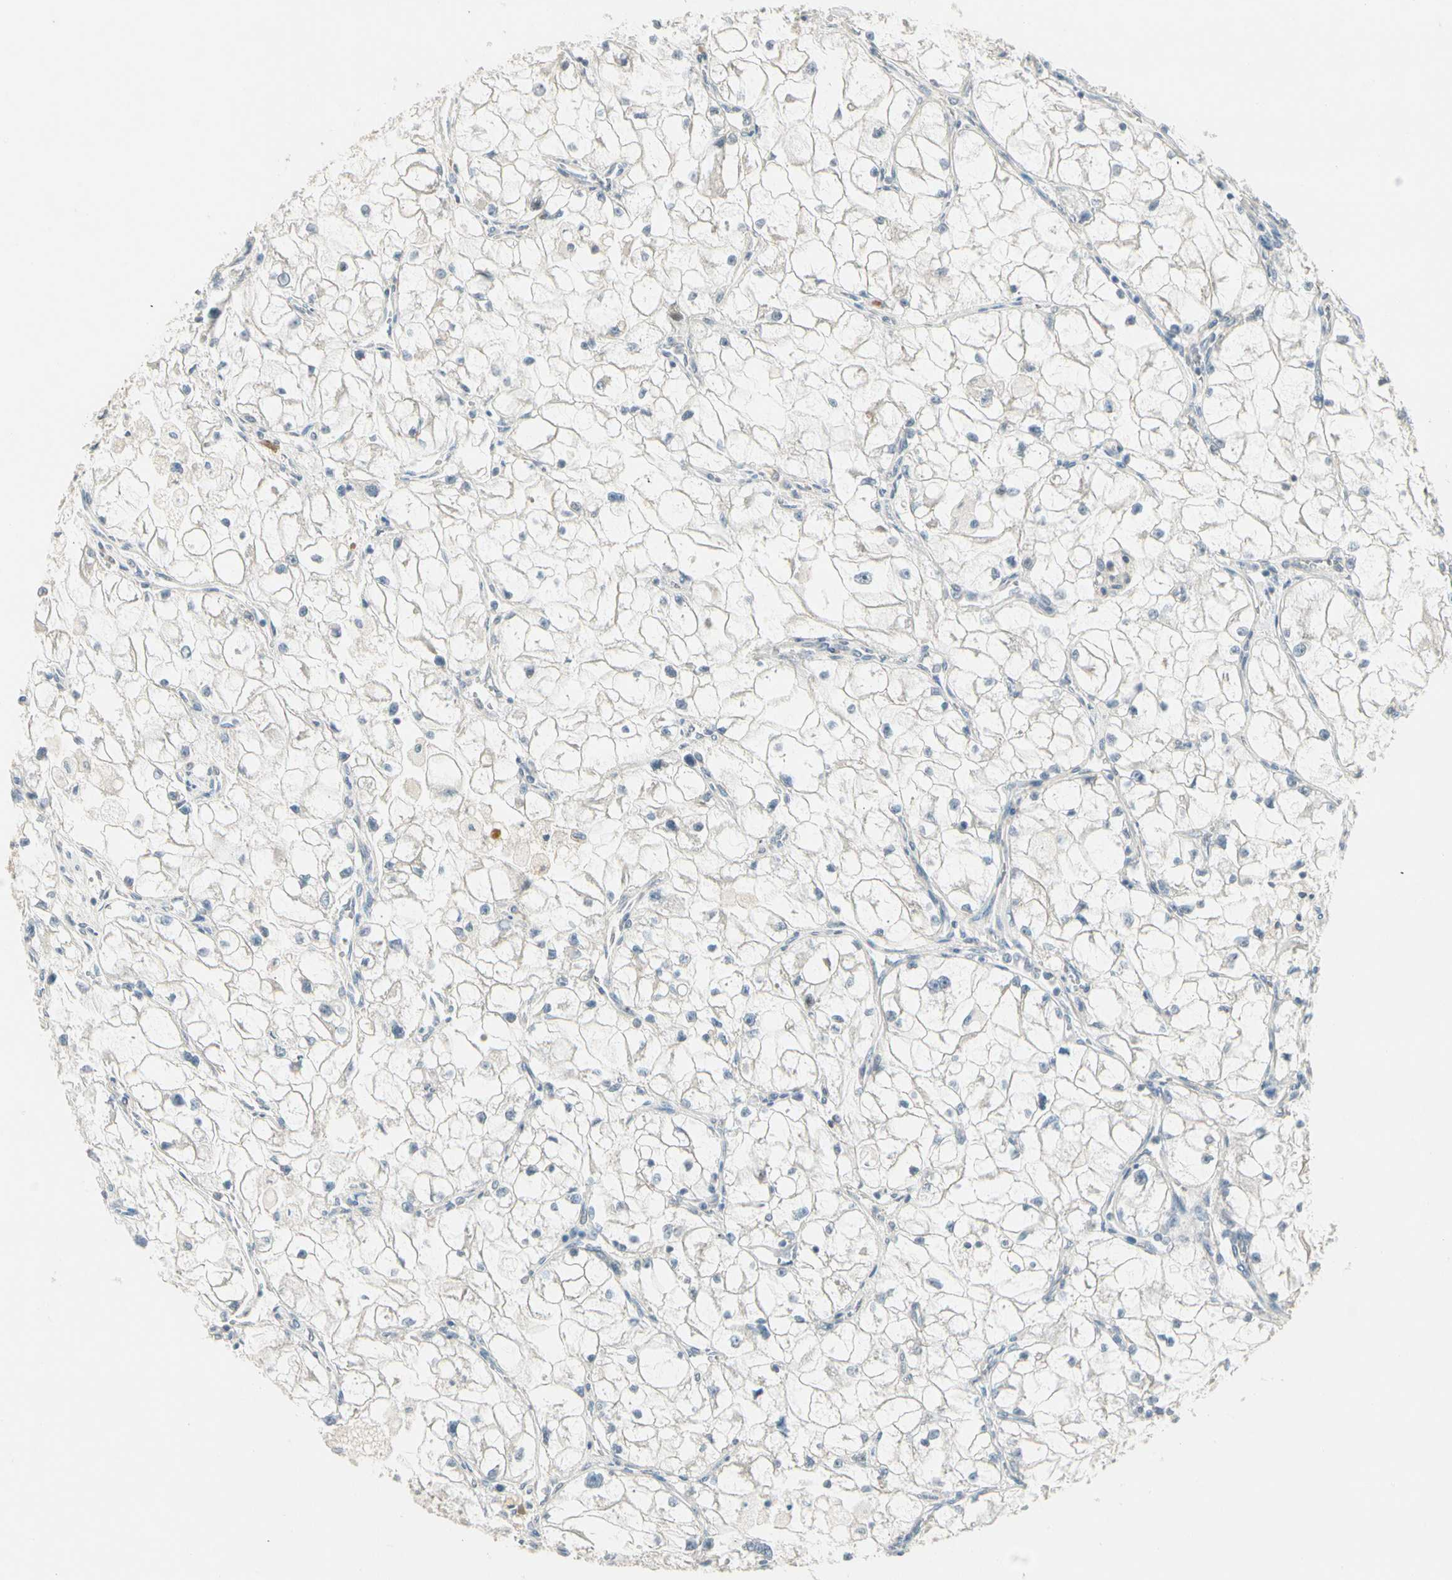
{"staining": {"intensity": "negative", "quantity": "none", "location": "none"}, "tissue": "renal cancer", "cell_type": "Tumor cells", "image_type": "cancer", "snomed": [{"axis": "morphology", "description": "Adenocarcinoma, NOS"}, {"axis": "topography", "description": "Kidney"}], "caption": "This is an immunohistochemistry photomicrograph of renal cancer (adenocarcinoma). There is no staining in tumor cells.", "gene": "PCDHB15", "patient": {"sex": "female", "age": 70}}